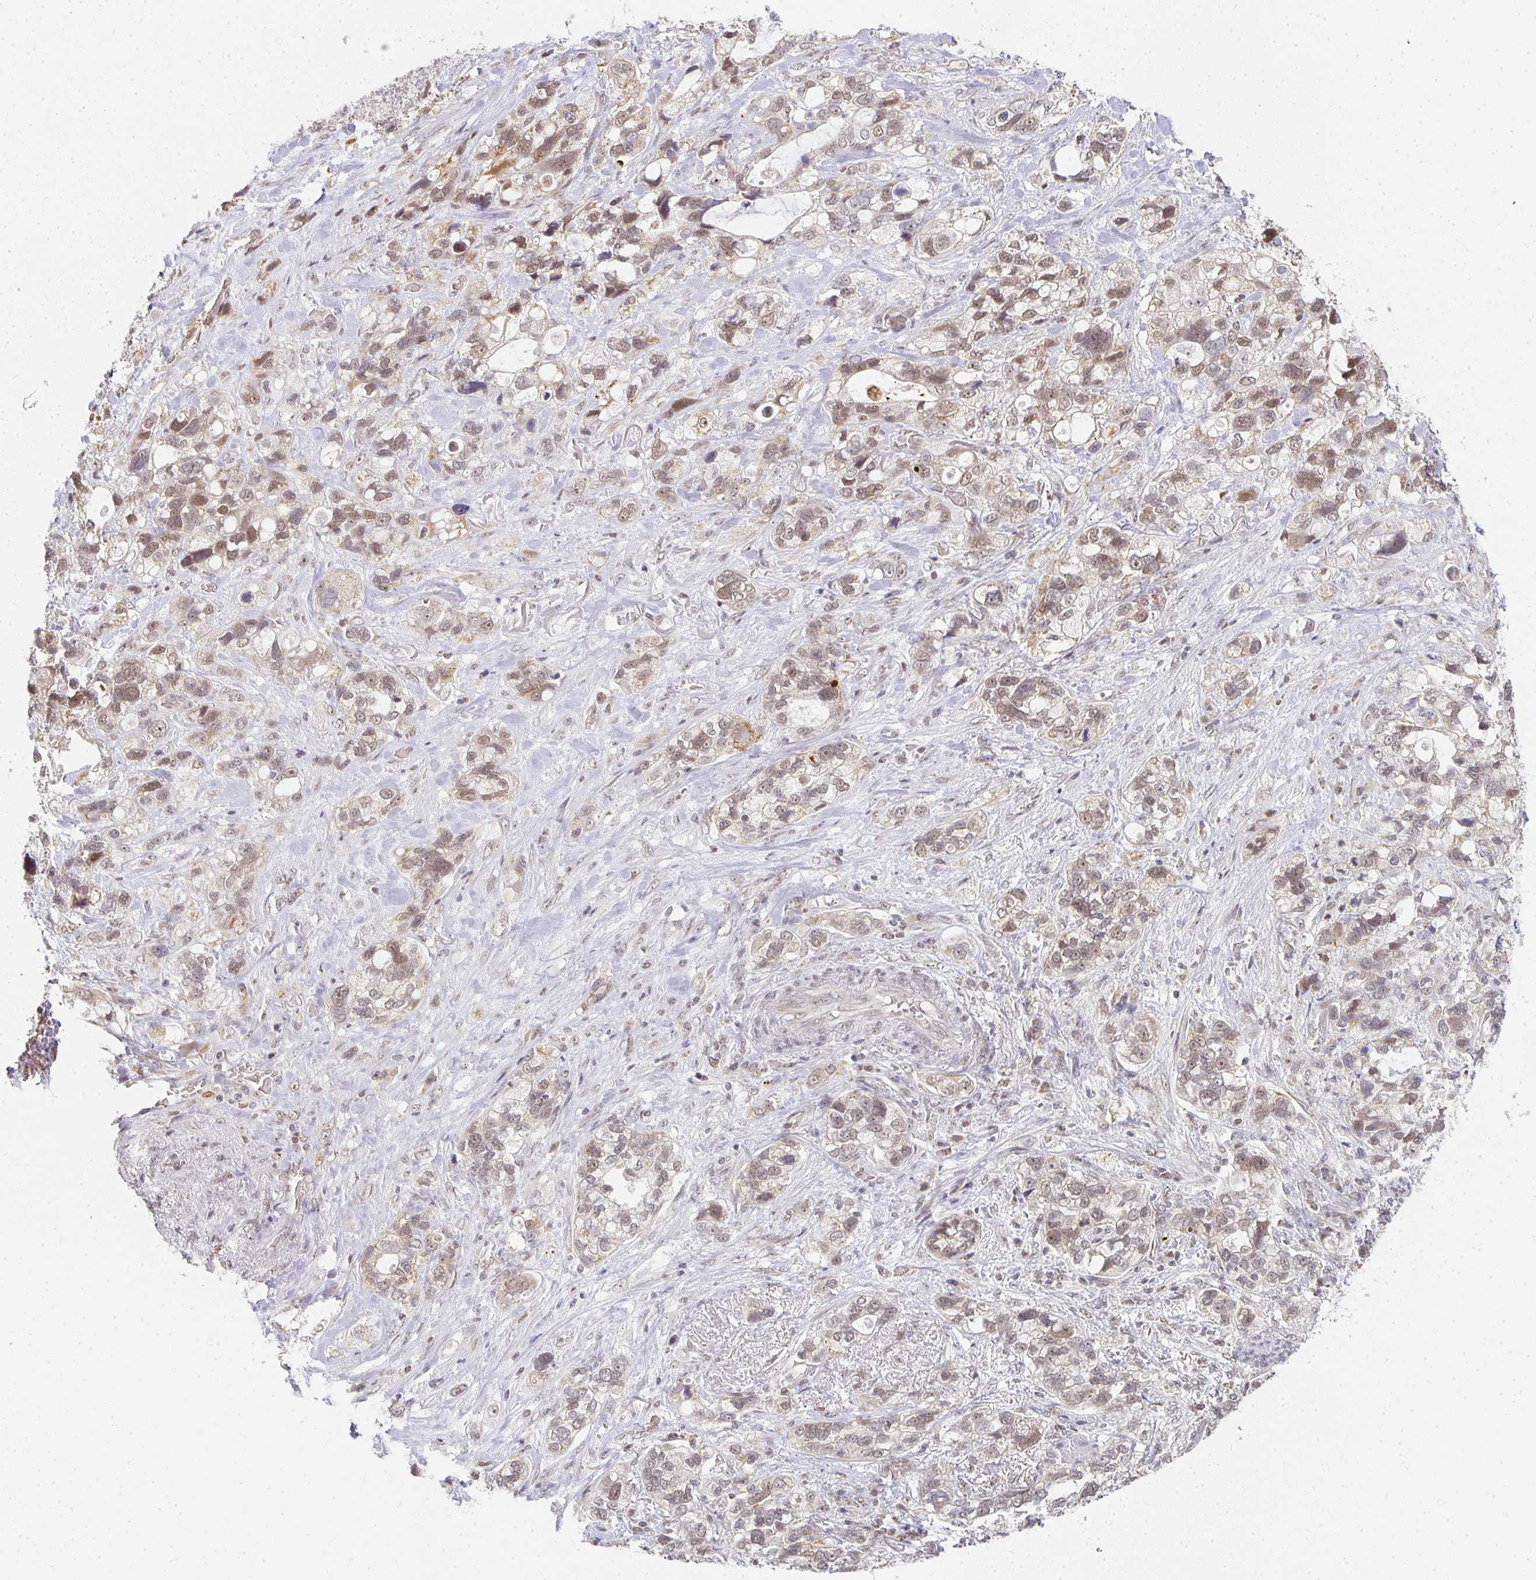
{"staining": {"intensity": "weak", "quantity": "25%-75%", "location": "nuclear"}, "tissue": "stomach cancer", "cell_type": "Tumor cells", "image_type": "cancer", "snomed": [{"axis": "morphology", "description": "Adenocarcinoma, NOS"}, {"axis": "topography", "description": "Stomach, upper"}], "caption": "Adenocarcinoma (stomach) stained for a protein (brown) displays weak nuclear positive positivity in about 25%-75% of tumor cells.", "gene": "SMARCA2", "patient": {"sex": "female", "age": 81}}